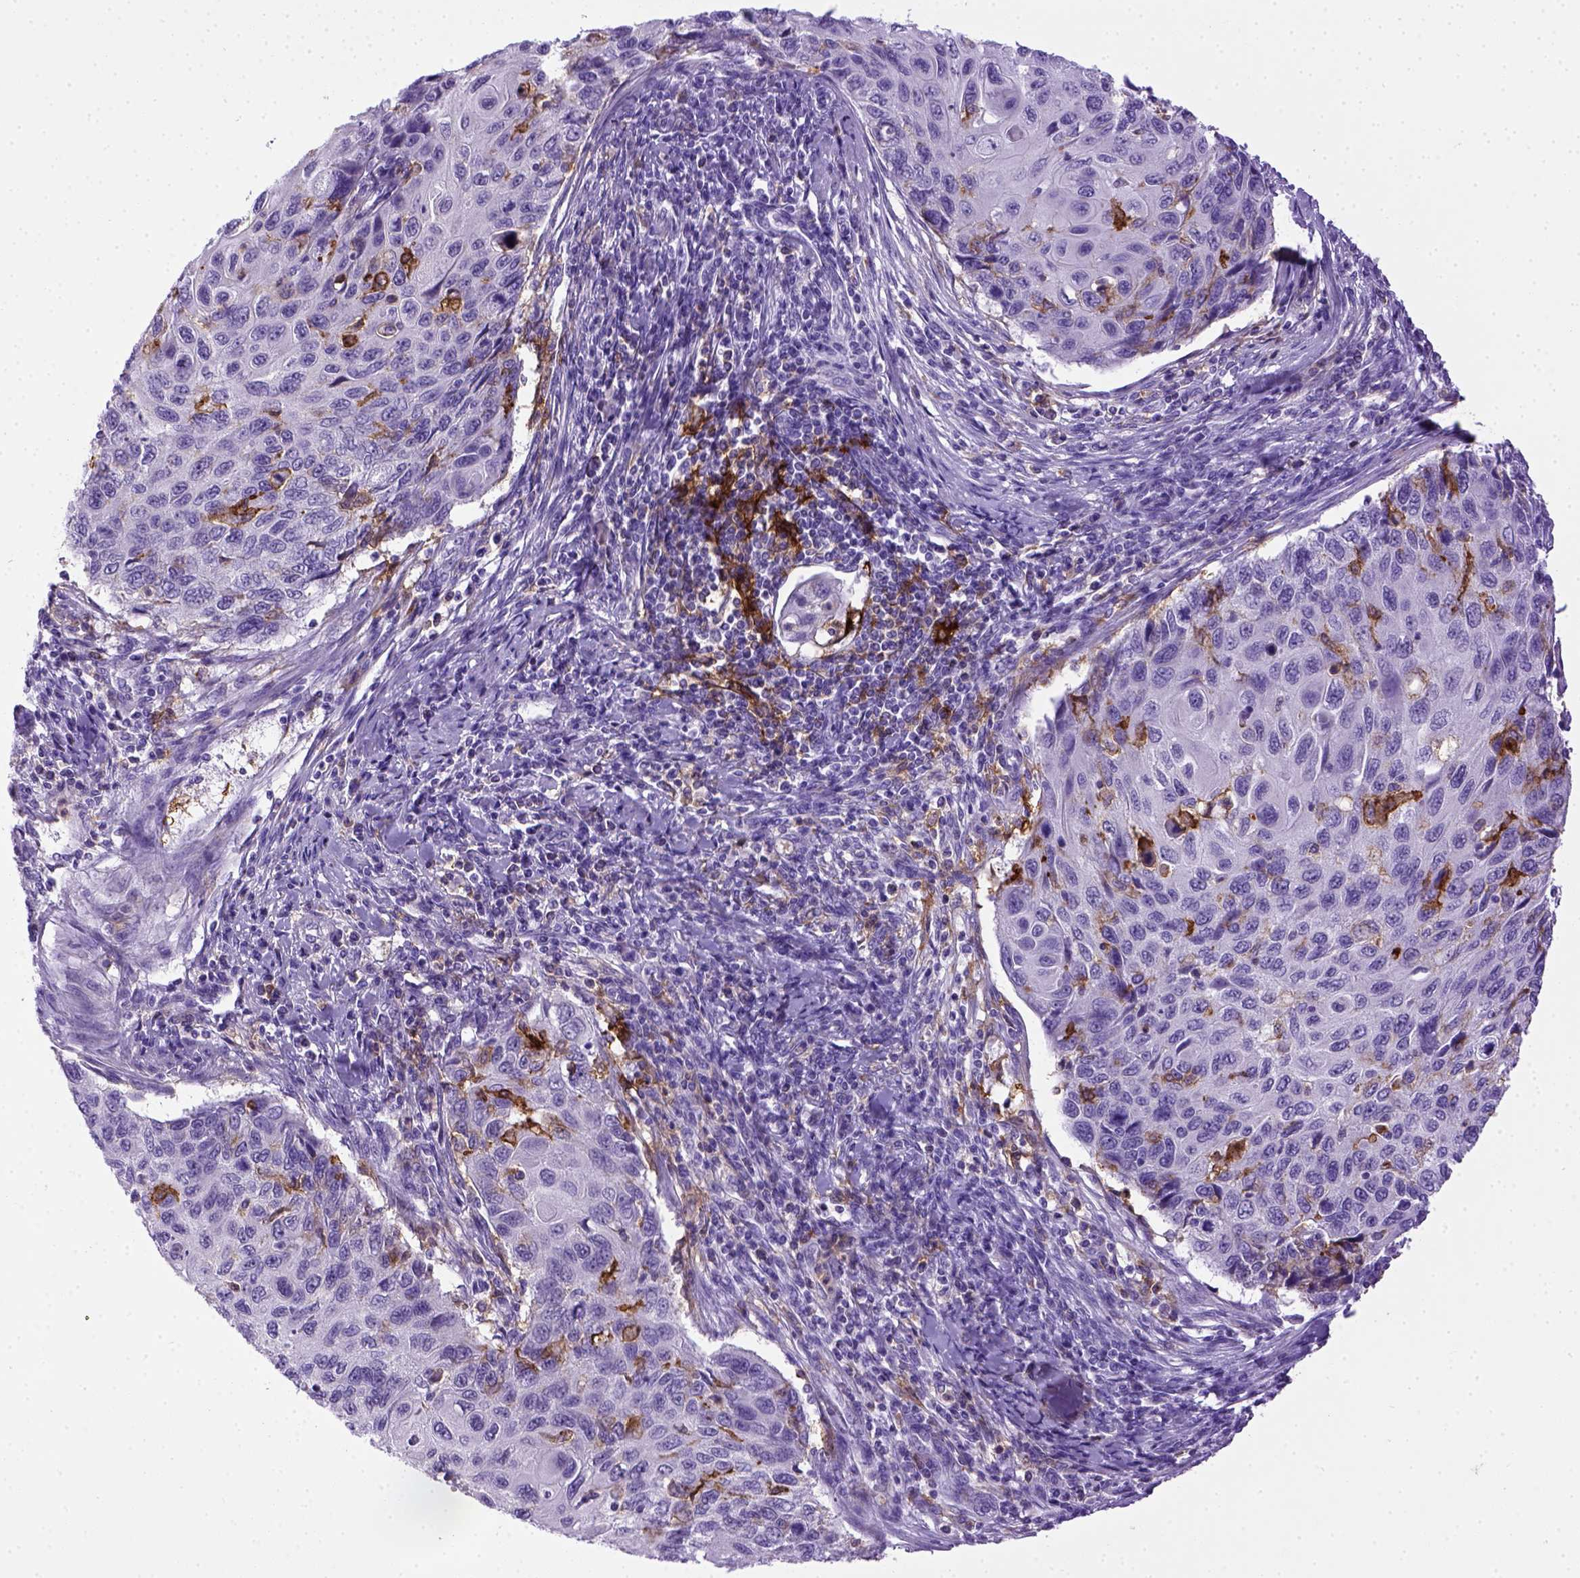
{"staining": {"intensity": "negative", "quantity": "none", "location": "none"}, "tissue": "cervical cancer", "cell_type": "Tumor cells", "image_type": "cancer", "snomed": [{"axis": "morphology", "description": "Squamous cell carcinoma, NOS"}, {"axis": "topography", "description": "Cervix"}], "caption": "Tumor cells show no significant staining in squamous cell carcinoma (cervical).", "gene": "ITGAX", "patient": {"sex": "female", "age": 70}}